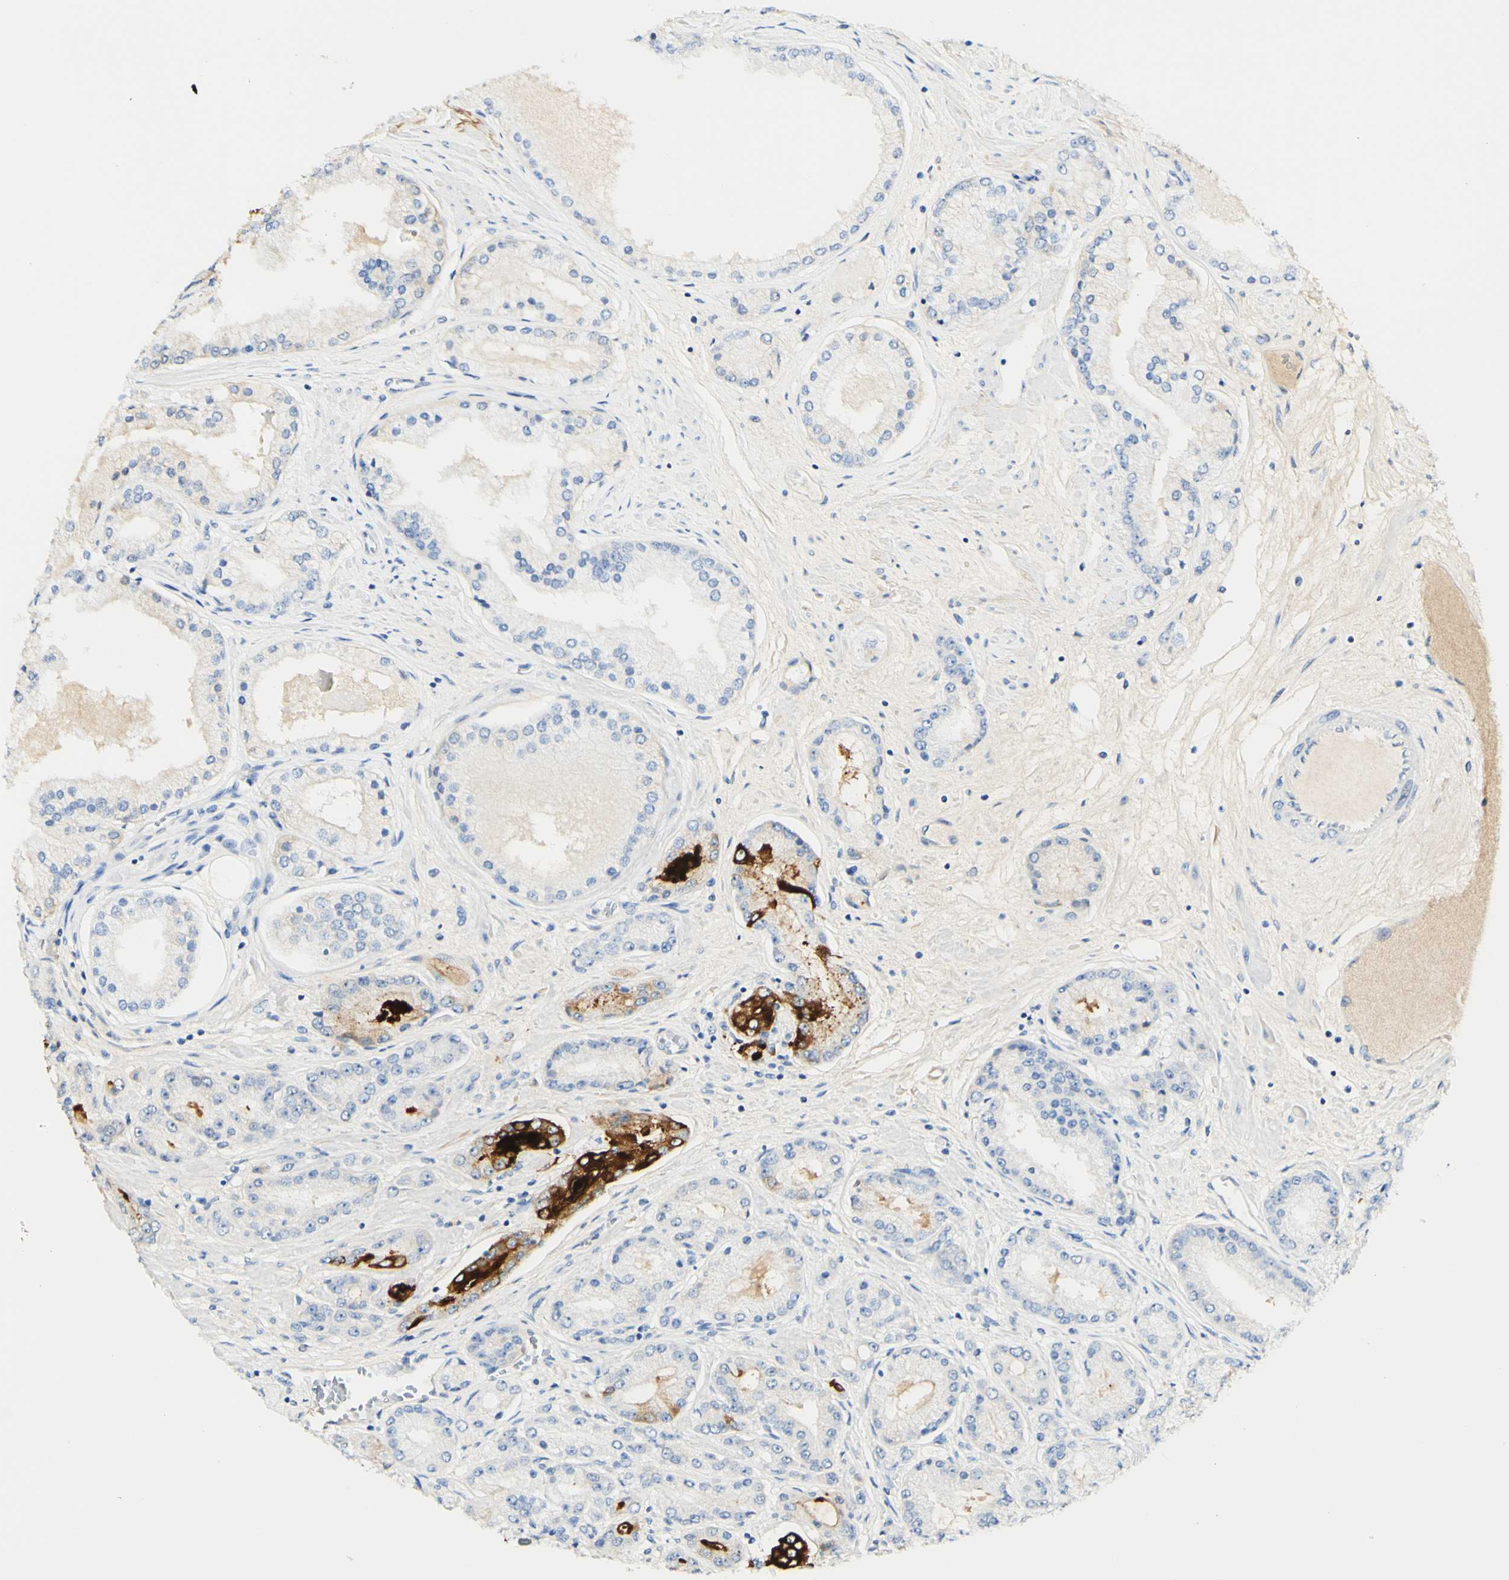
{"staining": {"intensity": "weak", "quantity": ">75%", "location": "cytoplasmic/membranous"}, "tissue": "prostate cancer", "cell_type": "Tumor cells", "image_type": "cancer", "snomed": [{"axis": "morphology", "description": "Adenocarcinoma, High grade"}, {"axis": "topography", "description": "Prostate"}], "caption": "This image exhibits IHC staining of prostate adenocarcinoma (high-grade), with low weak cytoplasmic/membranous positivity in about >75% of tumor cells.", "gene": "PIGR", "patient": {"sex": "male", "age": 59}}